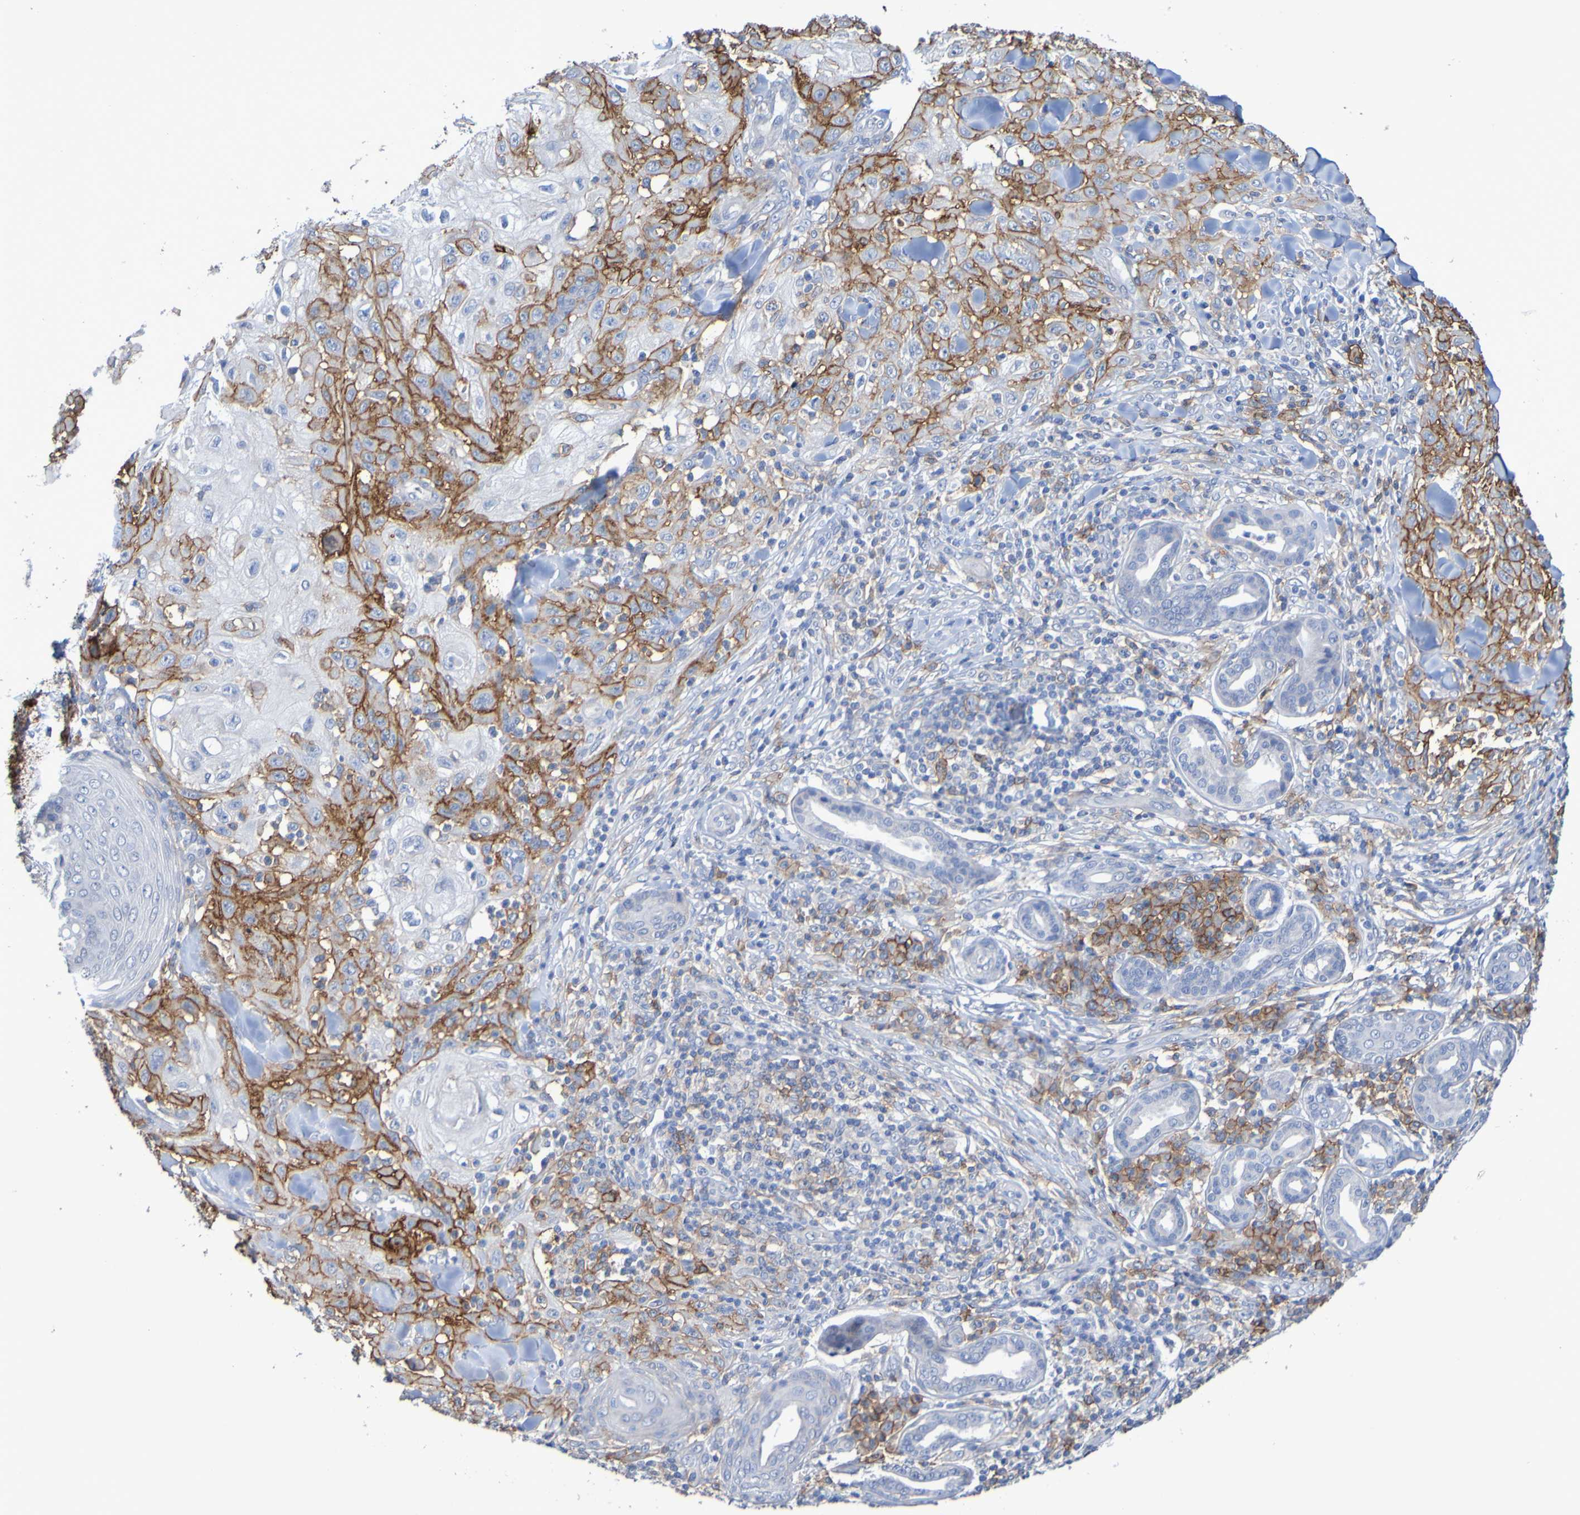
{"staining": {"intensity": "moderate", "quantity": "25%-75%", "location": "cytoplasmic/membranous"}, "tissue": "skin cancer", "cell_type": "Tumor cells", "image_type": "cancer", "snomed": [{"axis": "morphology", "description": "Squamous cell carcinoma, NOS"}, {"axis": "topography", "description": "Skin"}], "caption": "The micrograph reveals immunohistochemical staining of skin cancer. There is moderate cytoplasmic/membranous staining is seen in about 25%-75% of tumor cells.", "gene": "SLC3A2", "patient": {"sex": "male", "age": 24}}